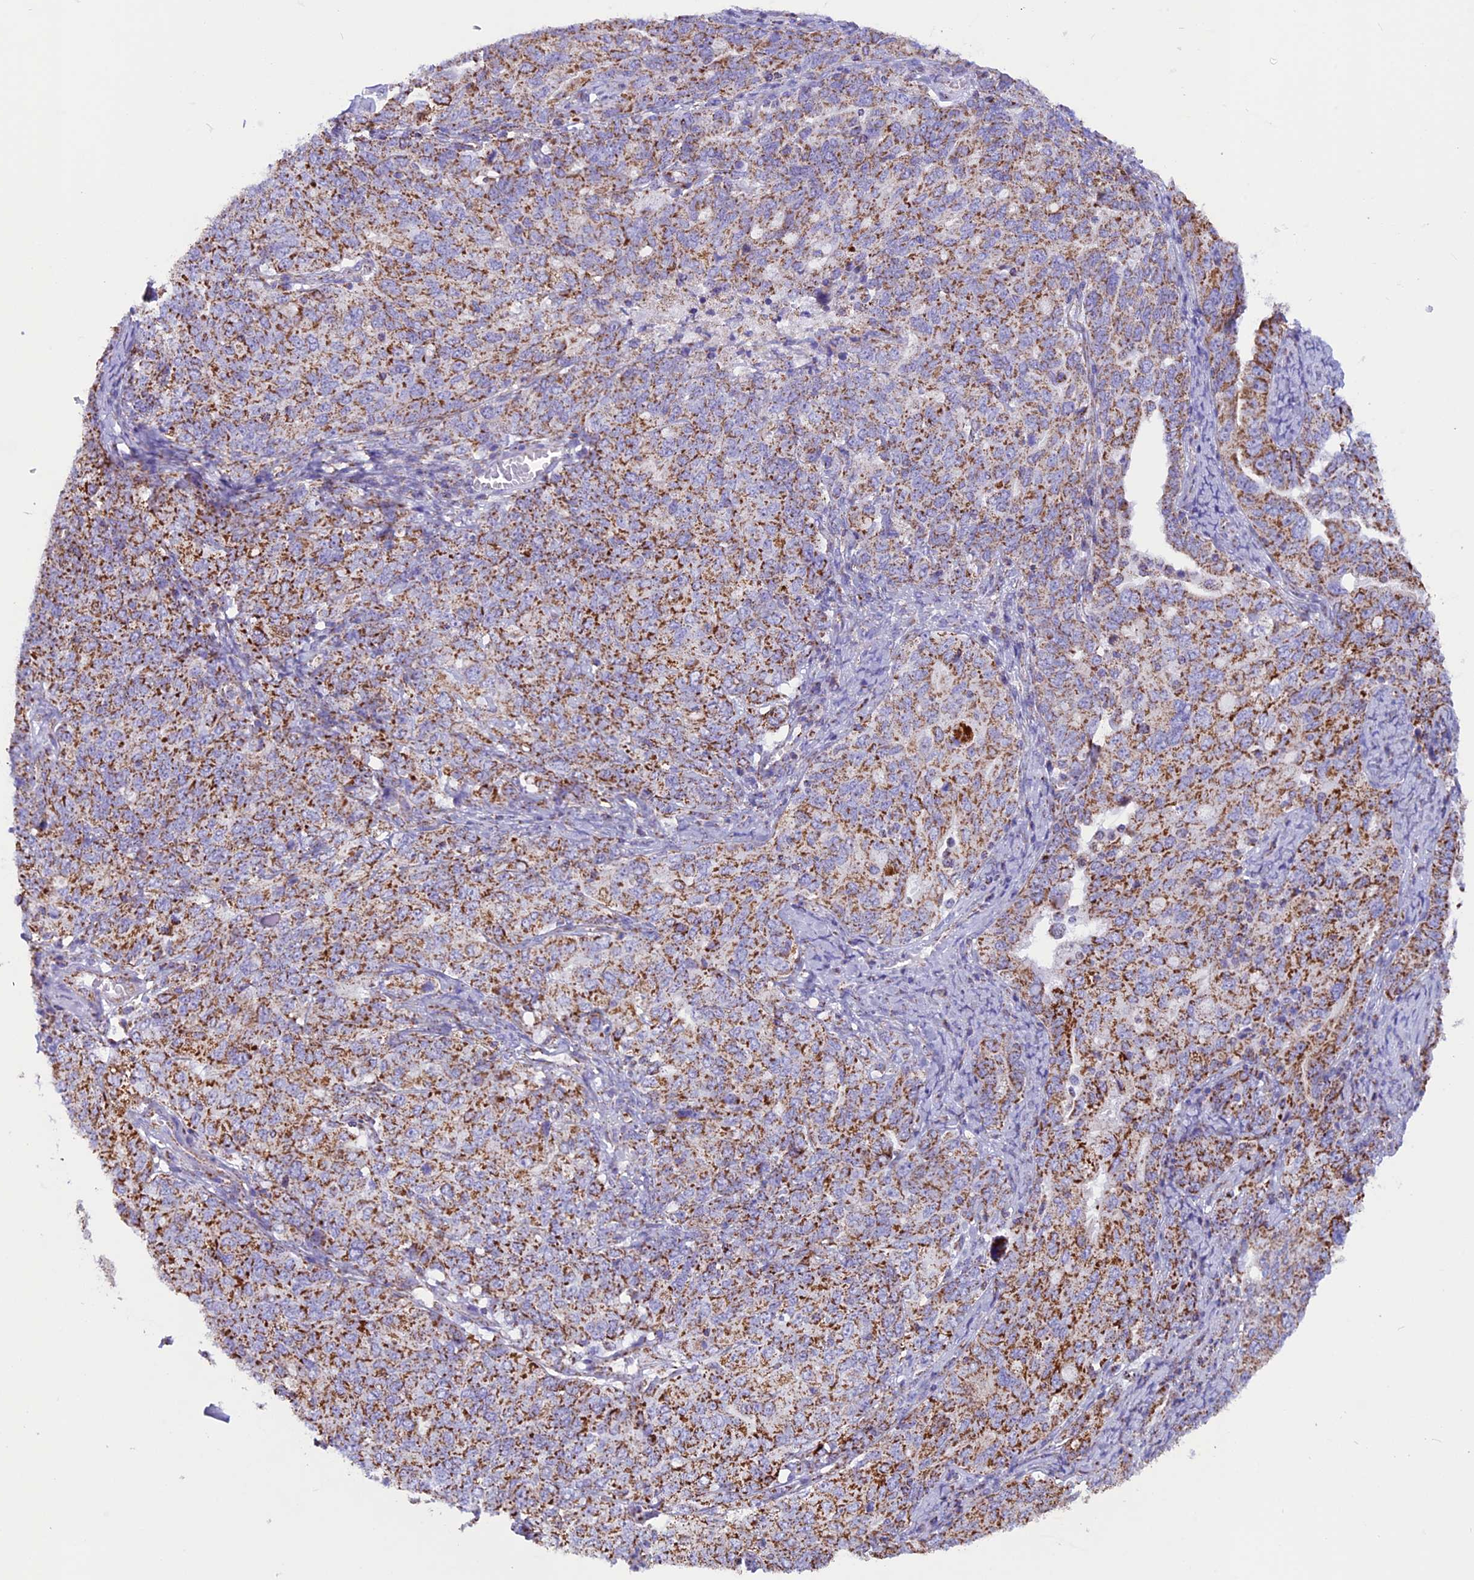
{"staining": {"intensity": "moderate", "quantity": ">75%", "location": "cytoplasmic/membranous"}, "tissue": "ovarian cancer", "cell_type": "Tumor cells", "image_type": "cancer", "snomed": [{"axis": "morphology", "description": "Carcinoma, endometroid"}, {"axis": "topography", "description": "Ovary"}], "caption": "Brown immunohistochemical staining in human ovarian cancer shows moderate cytoplasmic/membranous positivity in approximately >75% of tumor cells.", "gene": "ICA1L", "patient": {"sex": "female", "age": 62}}